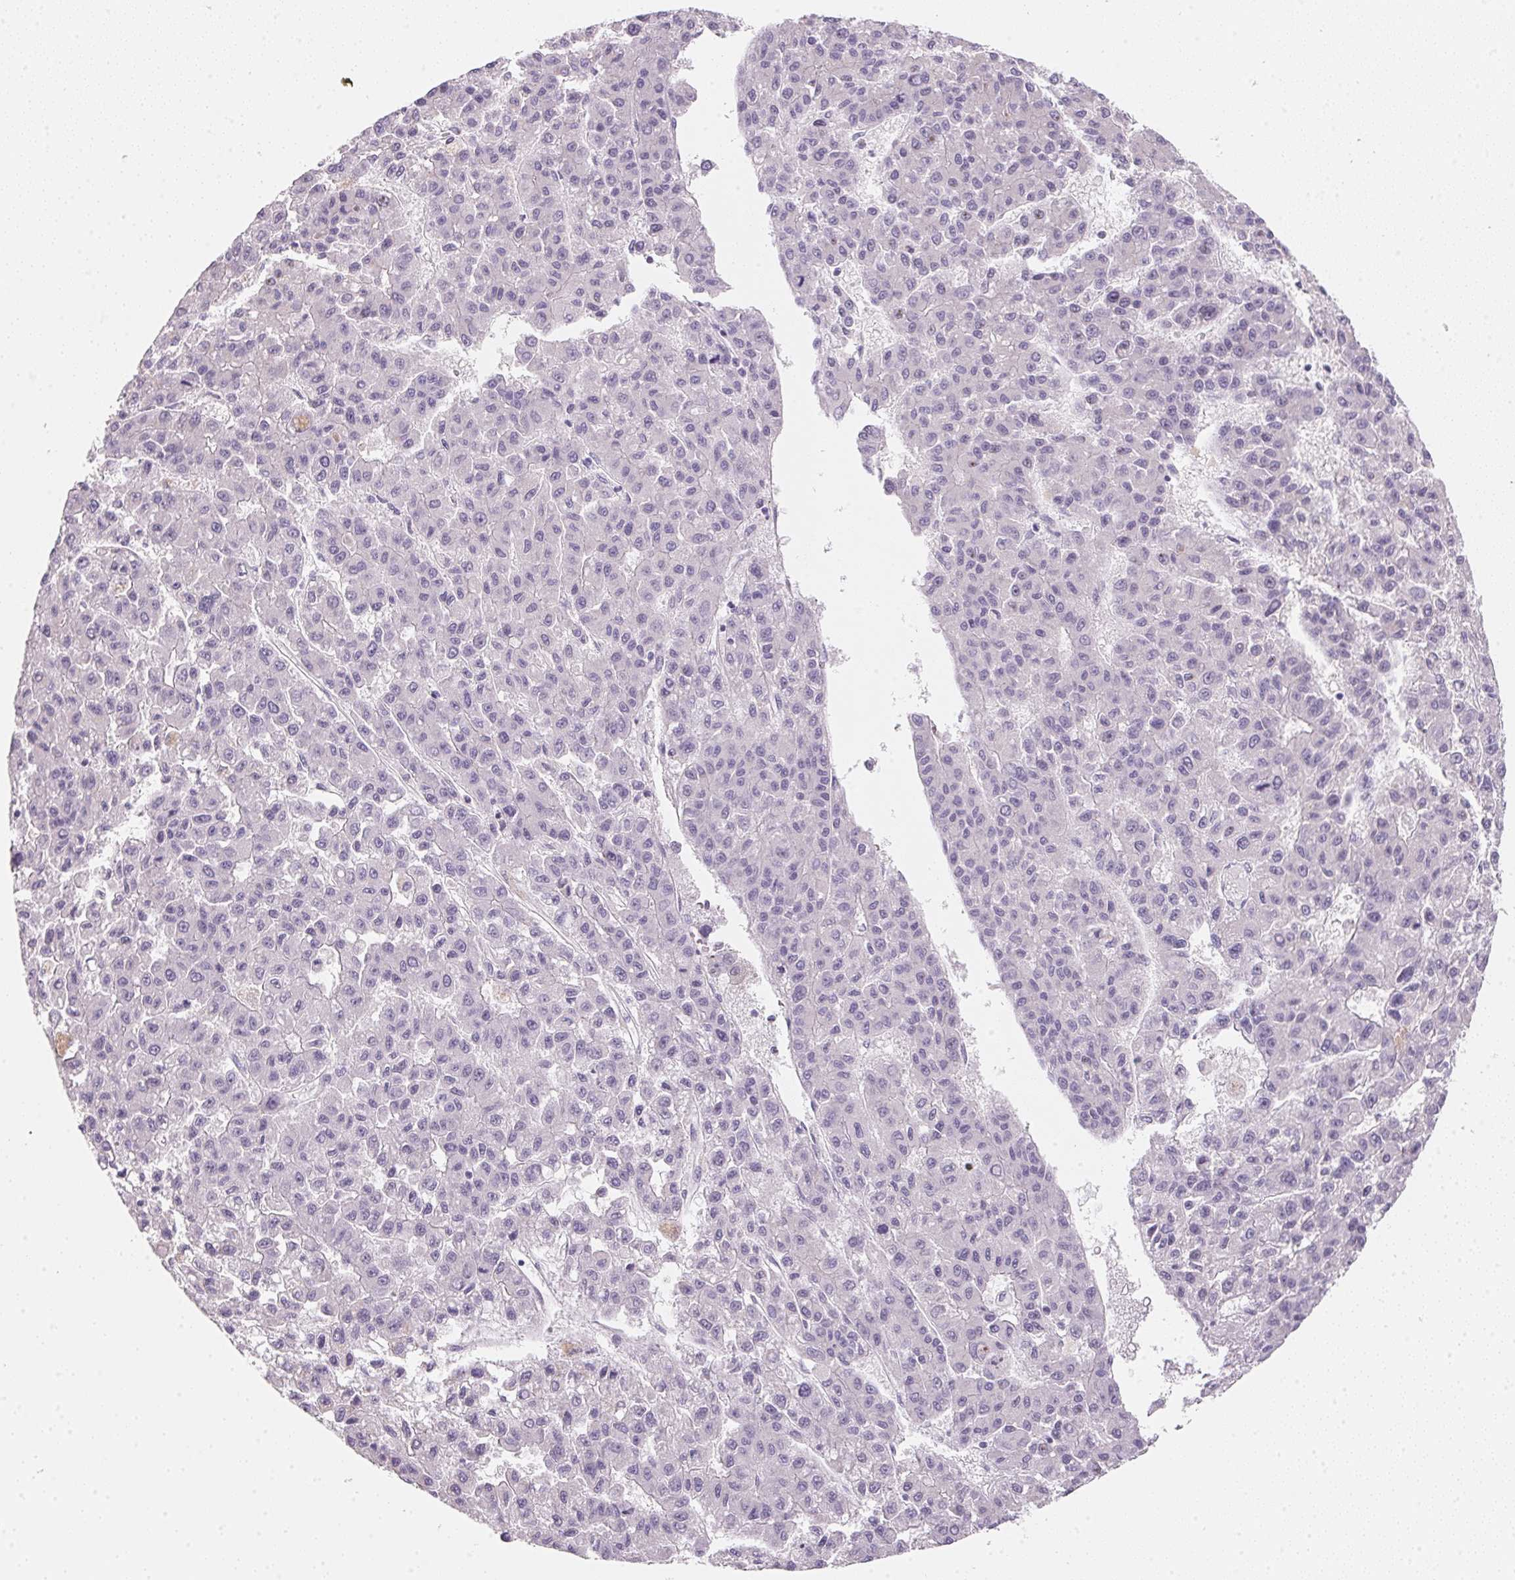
{"staining": {"intensity": "negative", "quantity": "none", "location": "none"}, "tissue": "liver cancer", "cell_type": "Tumor cells", "image_type": "cancer", "snomed": [{"axis": "morphology", "description": "Carcinoma, Hepatocellular, NOS"}, {"axis": "topography", "description": "Liver"}], "caption": "Protein analysis of liver hepatocellular carcinoma displays no significant expression in tumor cells.", "gene": "GIPC2", "patient": {"sex": "male", "age": 70}}